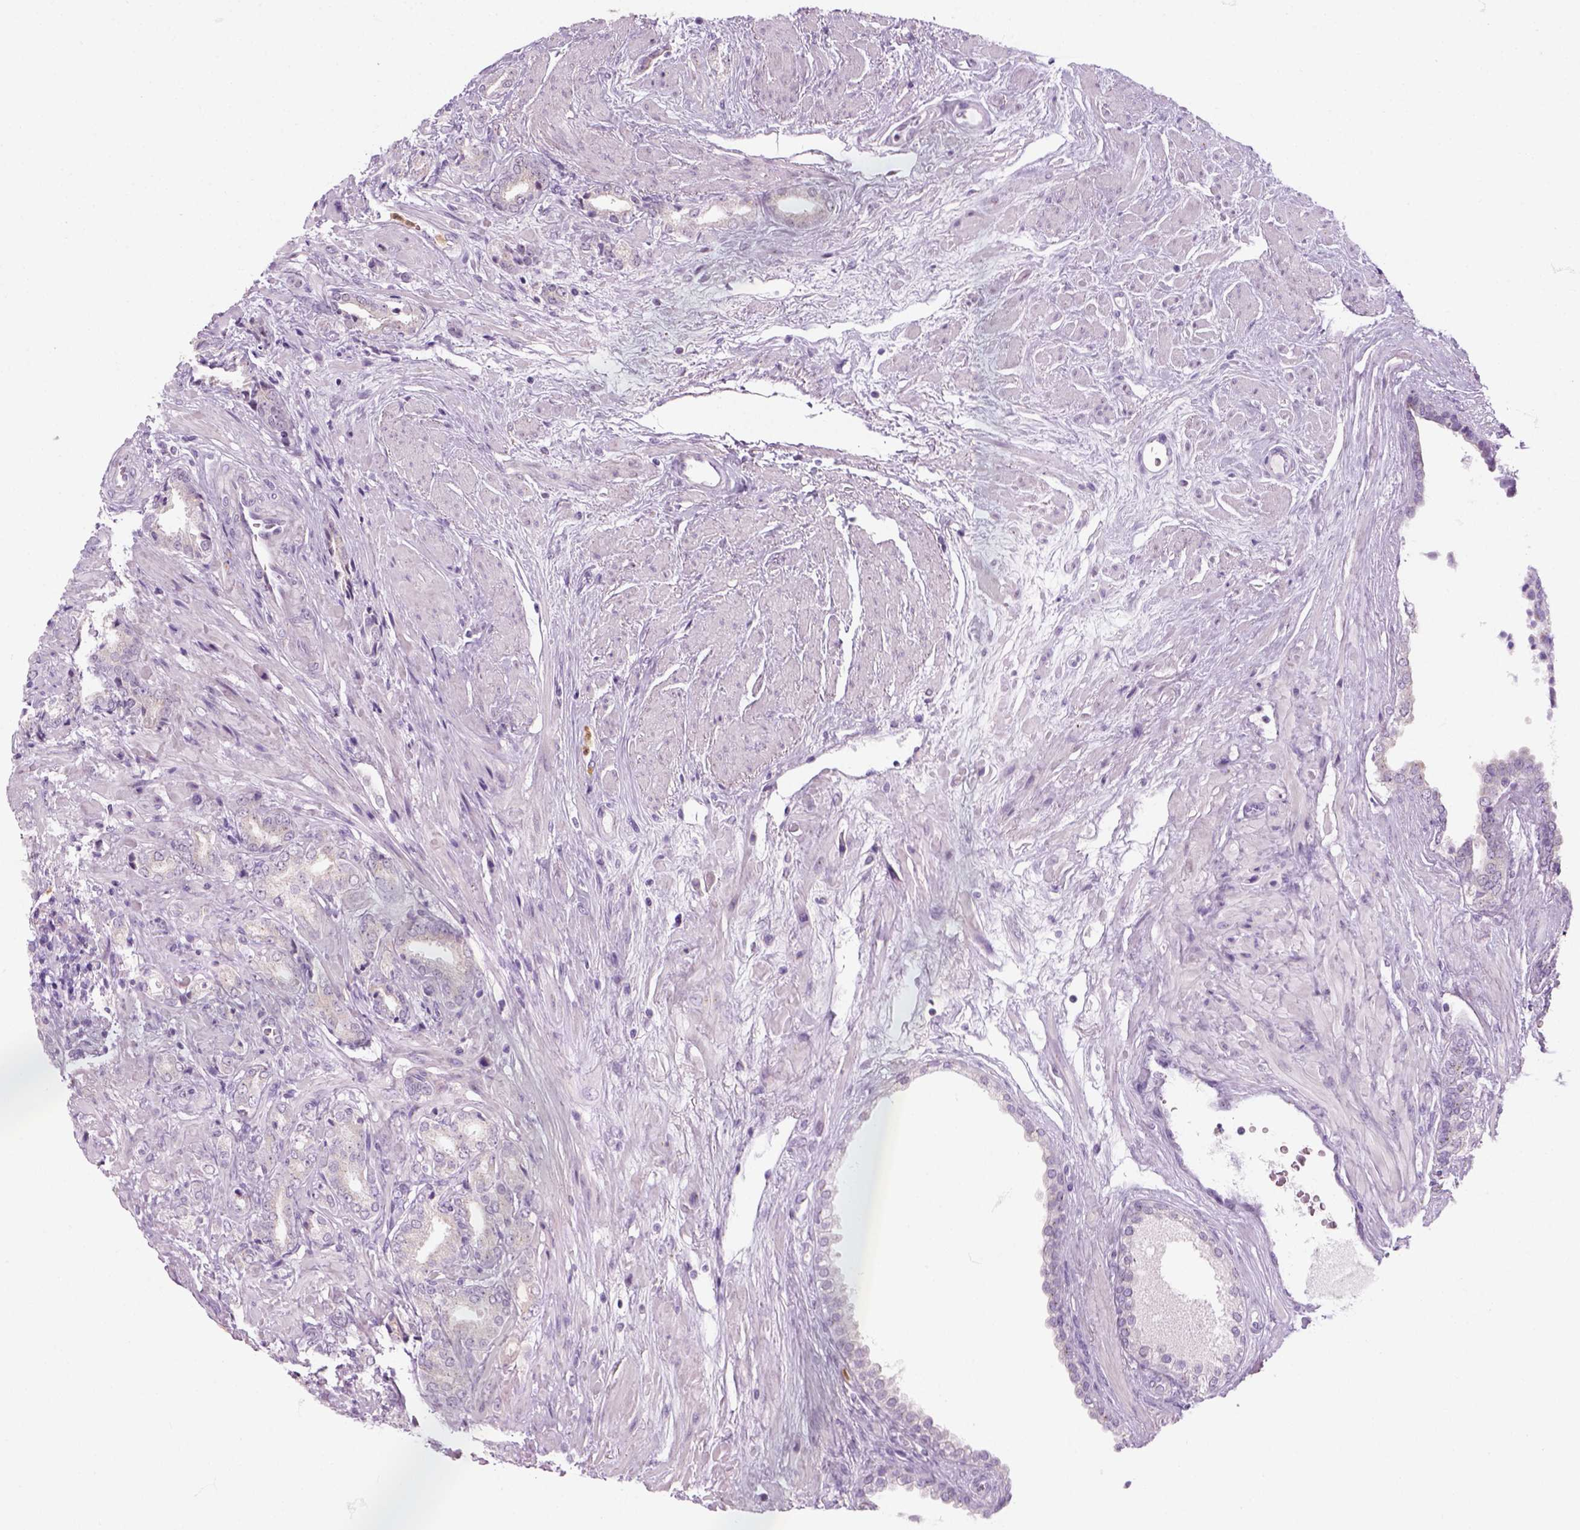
{"staining": {"intensity": "negative", "quantity": "none", "location": "none"}, "tissue": "prostate cancer", "cell_type": "Tumor cells", "image_type": "cancer", "snomed": [{"axis": "morphology", "description": "Adenocarcinoma, High grade"}, {"axis": "topography", "description": "Prostate"}], "caption": "A photomicrograph of prostate cancer (adenocarcinoma (high-grade)) stained for a protein shows no brown staining in tumor cells.", "gene": "IL4", "patient": {"sex": "male", "age": 56}}